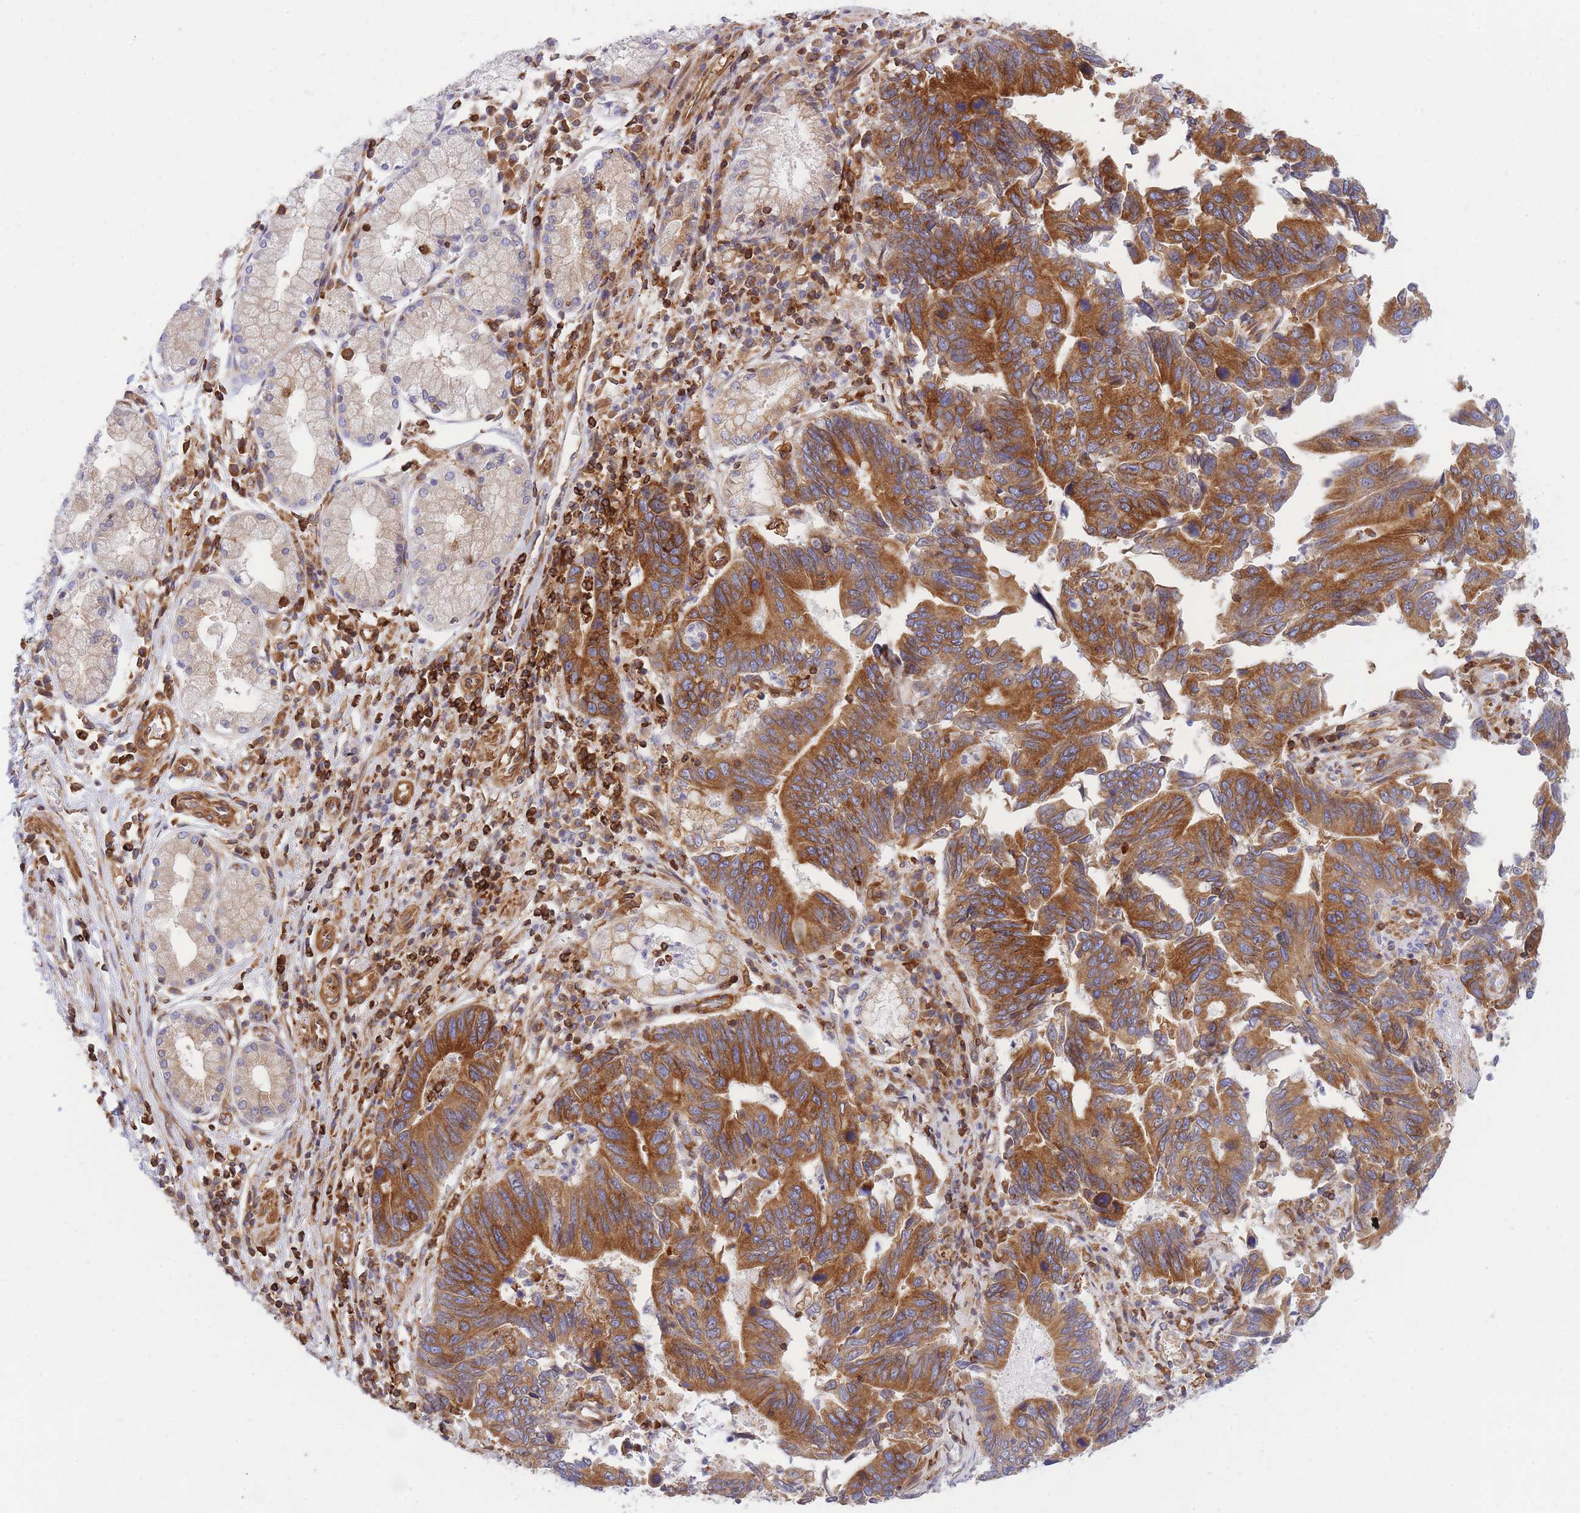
{"staining": {"intensity": "strong", "quantity": ">75%", "location": "cytoplasmic/membranous"}, "tissue": "stomach cancer", "cell_type": "Tumor cells", "image_type": "cancer", "snomed": [{"axis": "morphology", "description": "Adenocarcinoma, NOS"}, {"axis": "topography", "description": "Stomach"}], "caption": "An immunohistochemistry (IHC) photomicrograph of neoplastic tissue is shown. Protein staining in brown shows strong cytoplasmic/membranous positivity in adenocarcinoma (stomach) within tumor cells. The staining was performed using DAB to visualize the protein expression in brown, while the nuclei were stained in blue with hematoxylin (Magnification: 20x).", "gene": "REM1", "patient": {"sex": "male", "age": 59}}